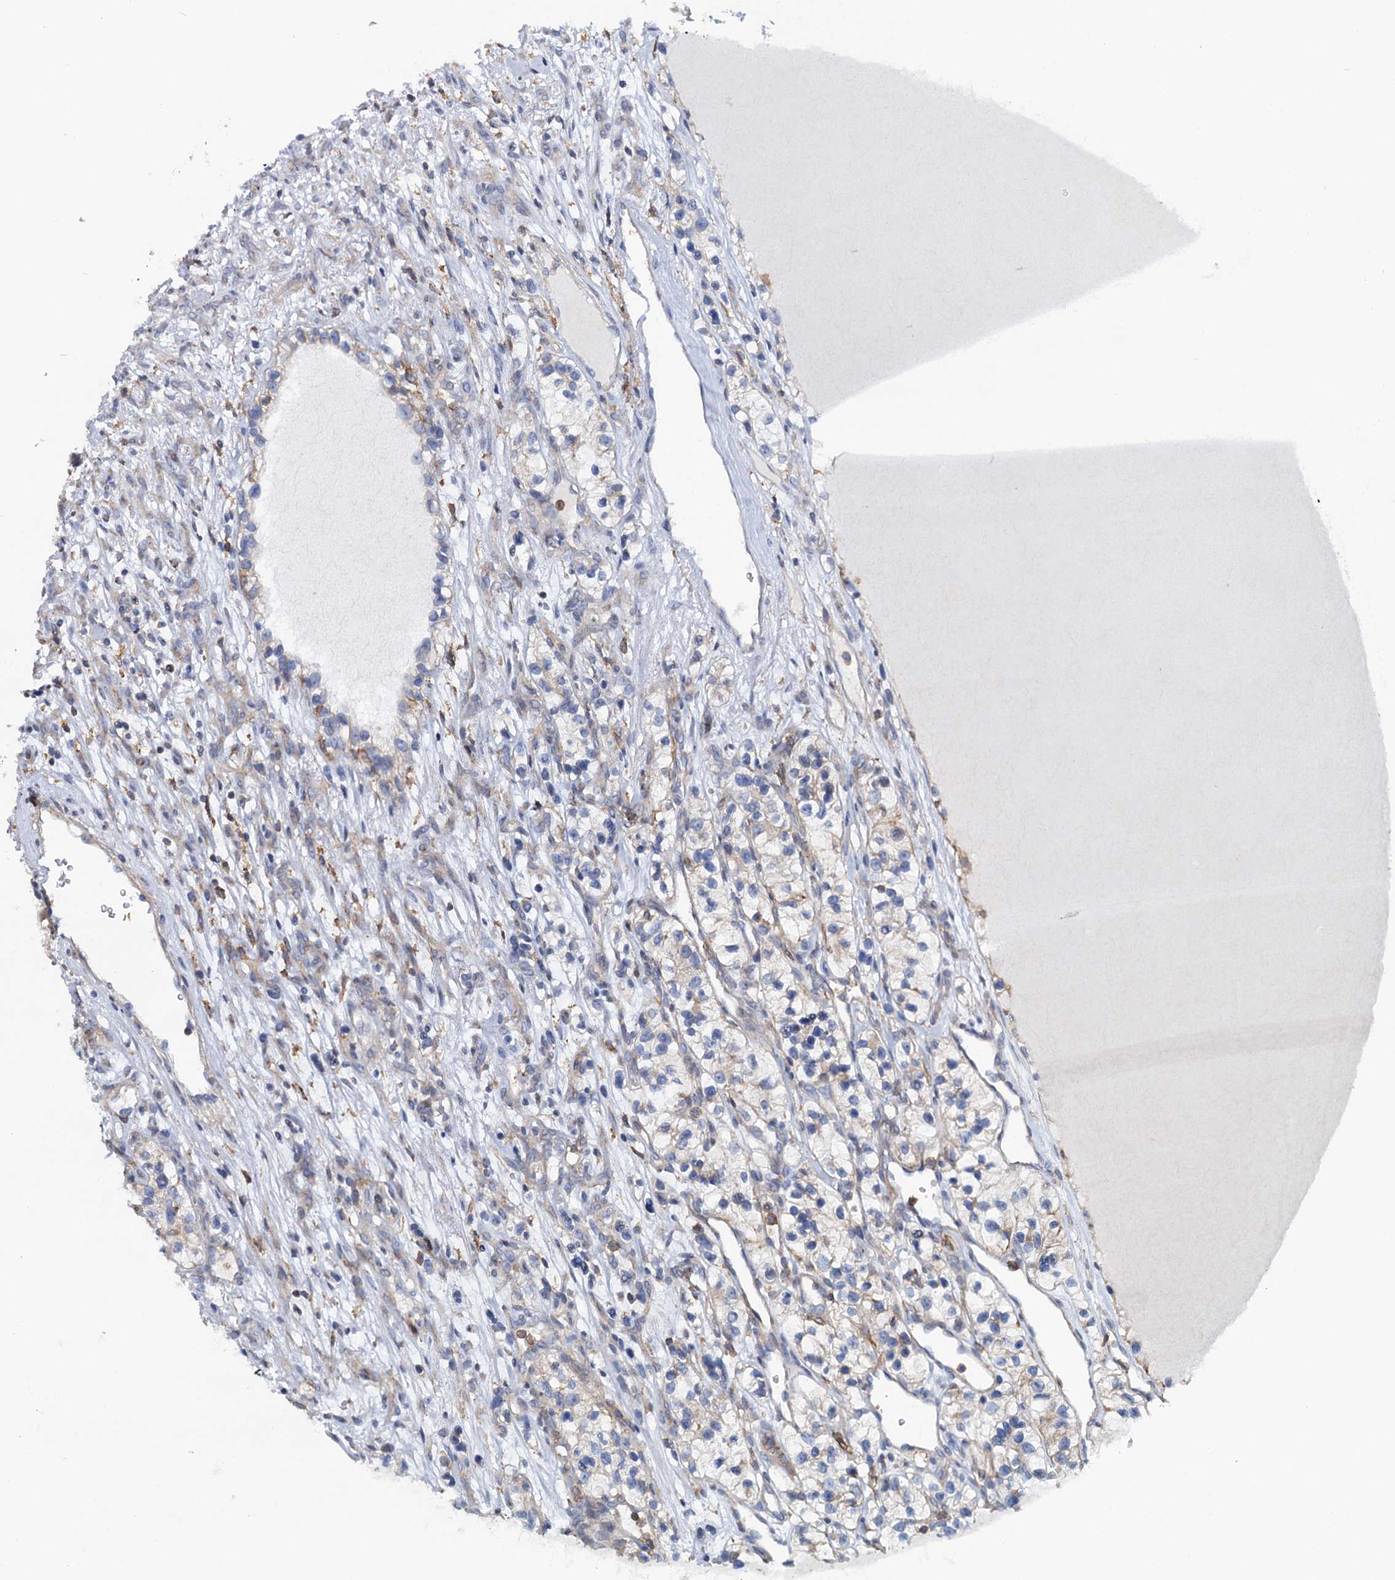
{"staining": {"intensity": "negative", "quantity": "none", "location": "none"}, "tissue": "renal cancer", "cell_type": "Tumor cells", "image_type": "cancer", "snomed": [{"axis": "morphology", "description": "Adenocarcinoma, NOS"}, {"axis": "topography", "description": "Kidney"}], "caption": "Protein analysis of renal cancer (adenocarcinoma) exhibits no significant staining in tumor cells. Brightfield microscopy of immunohistochemistry stained with DAB (brown) and hematoxylin (blue), captured at high magnification.", "gene": "LRCH4", "patient": {"sex": "female", "age": 57}}